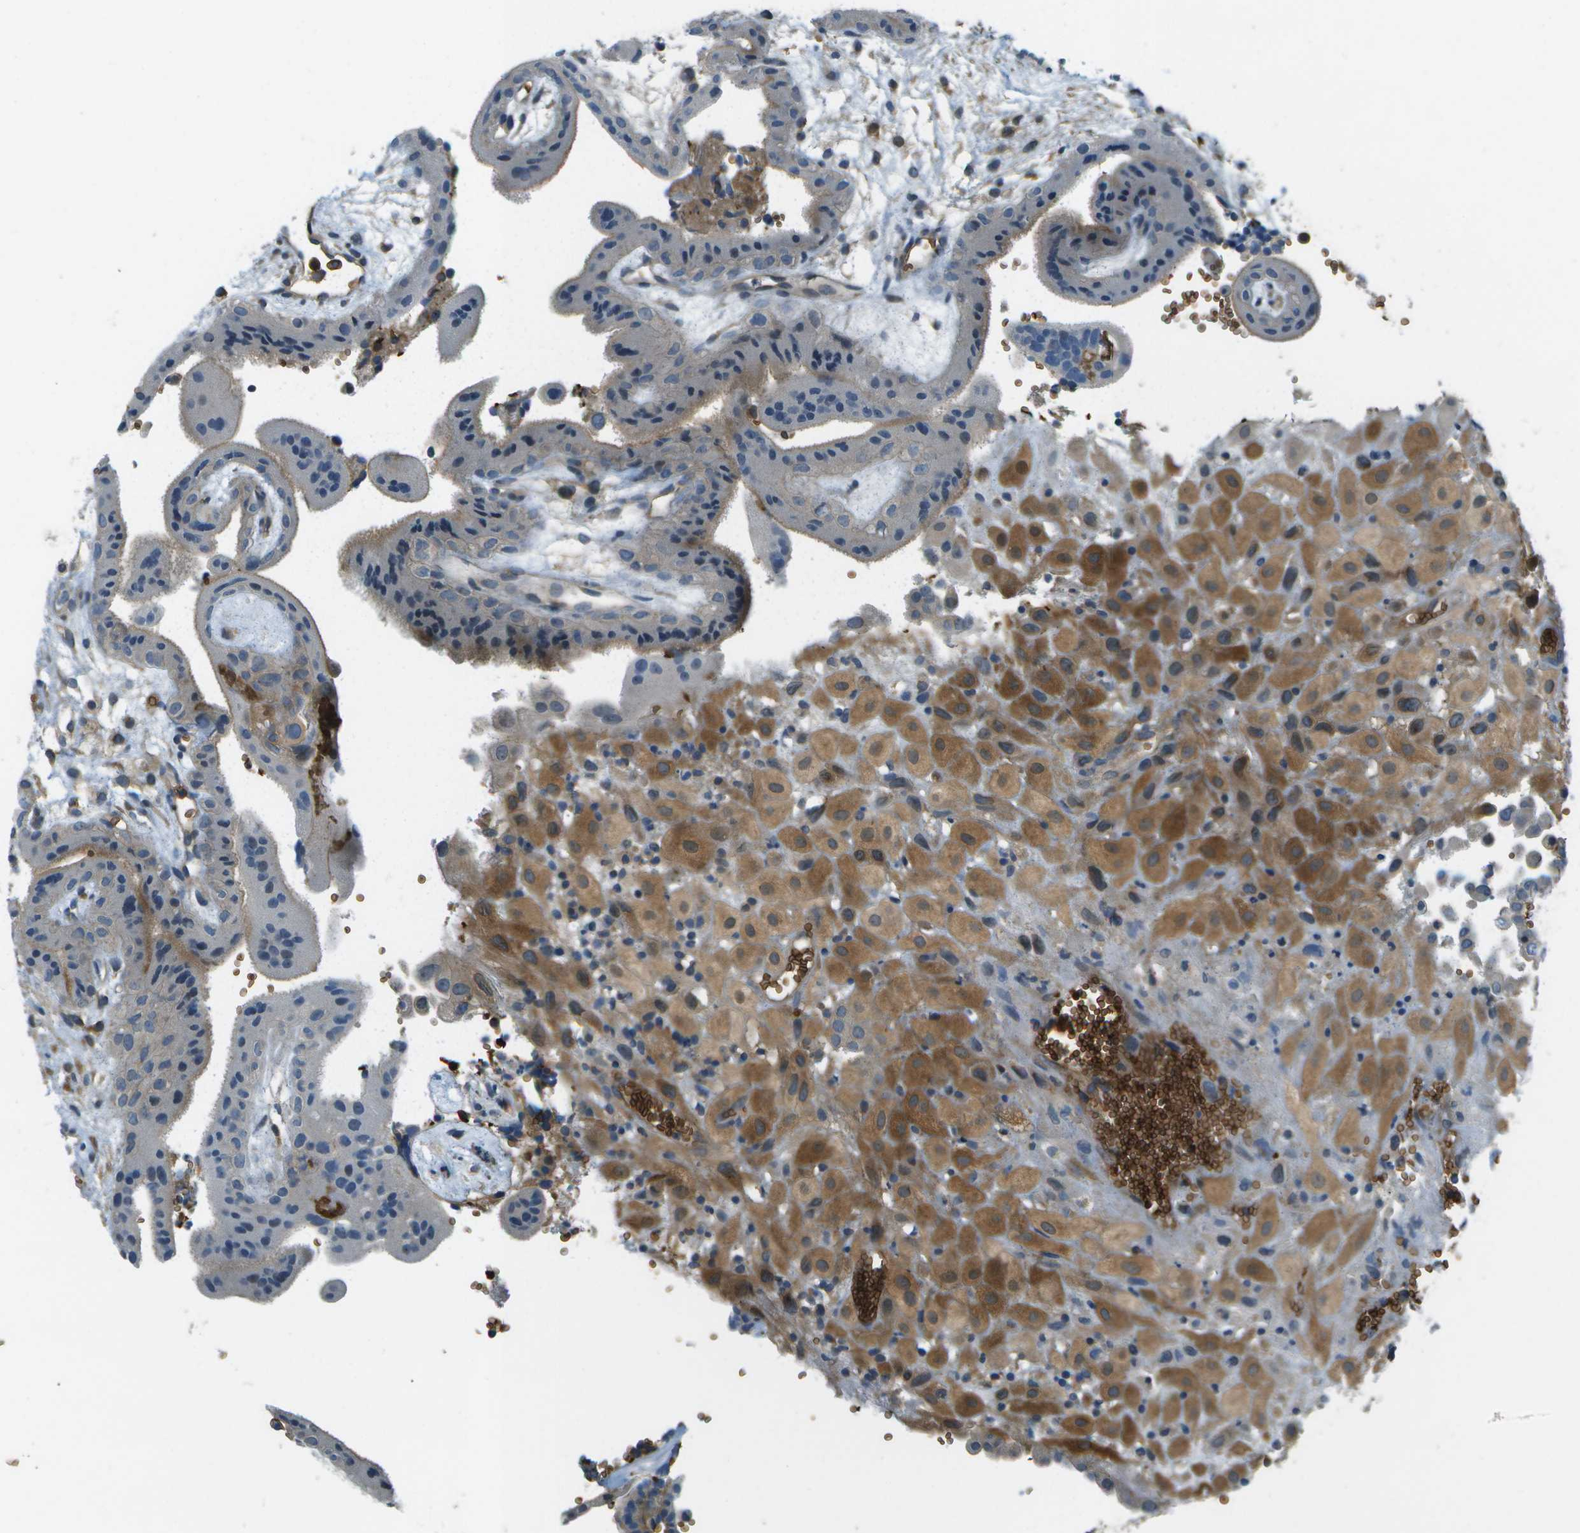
{"staining": {"intensity": "strong", "quantity": ">75%", "location": "cytoplasmic/membranous"}, "tissue": "placenta", "cell_type": "Decidual cells", "image_type": "normal", "snomed": [{"axis": "morphology", "description": "Normal tissue, NOS"}, {"axis": "topography", "description": "Placenta"}], "caption": "The histopathology image demonstrates a brown stain indicating the presence of a protein in the cytoplasmic/membranous of decidual cells in placenta. (IHC, brightfield microscopy, high magnification).", "gene": "CTIF", "patient": {"sex": "female", "age": 18}}